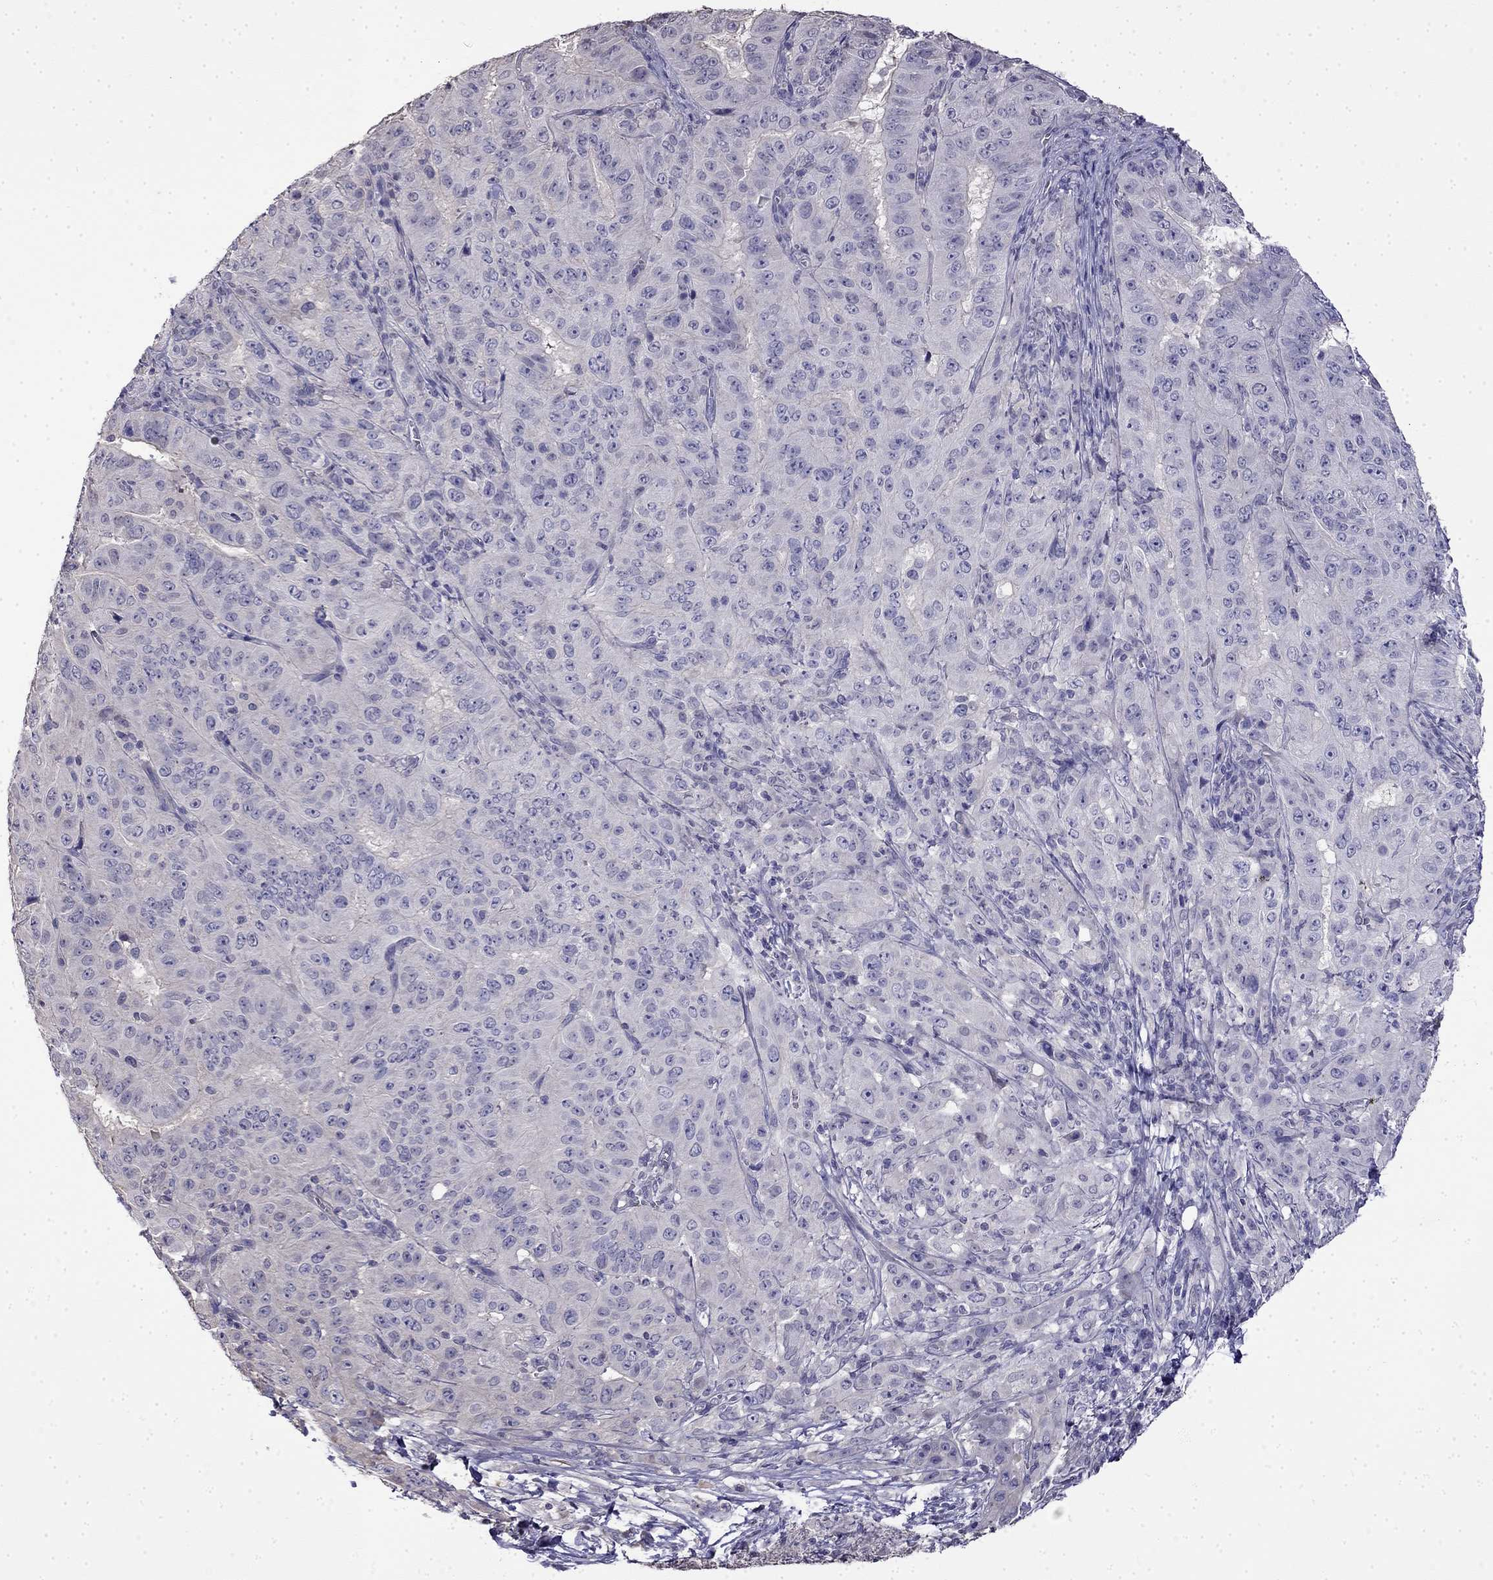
{"staining": {"intensity": "negative", "quantity": "none", "location": "none"}, "tissue": "pancreatic cancer", "cell_type": "Tumor cells", "image_type": "cancer", "snomed": [{"axis": "morphology", "description": "Adenocarcinoma, NOS"}, {"axis": "topography", "description": "Pancreas"}], "caption": "DAB immunohistochemical staining of pancreatic cancer demonstrates no significant staining in tumor cells.", "gene": "GUCA1B", "patient": {"sex": "male", "age": 63}}